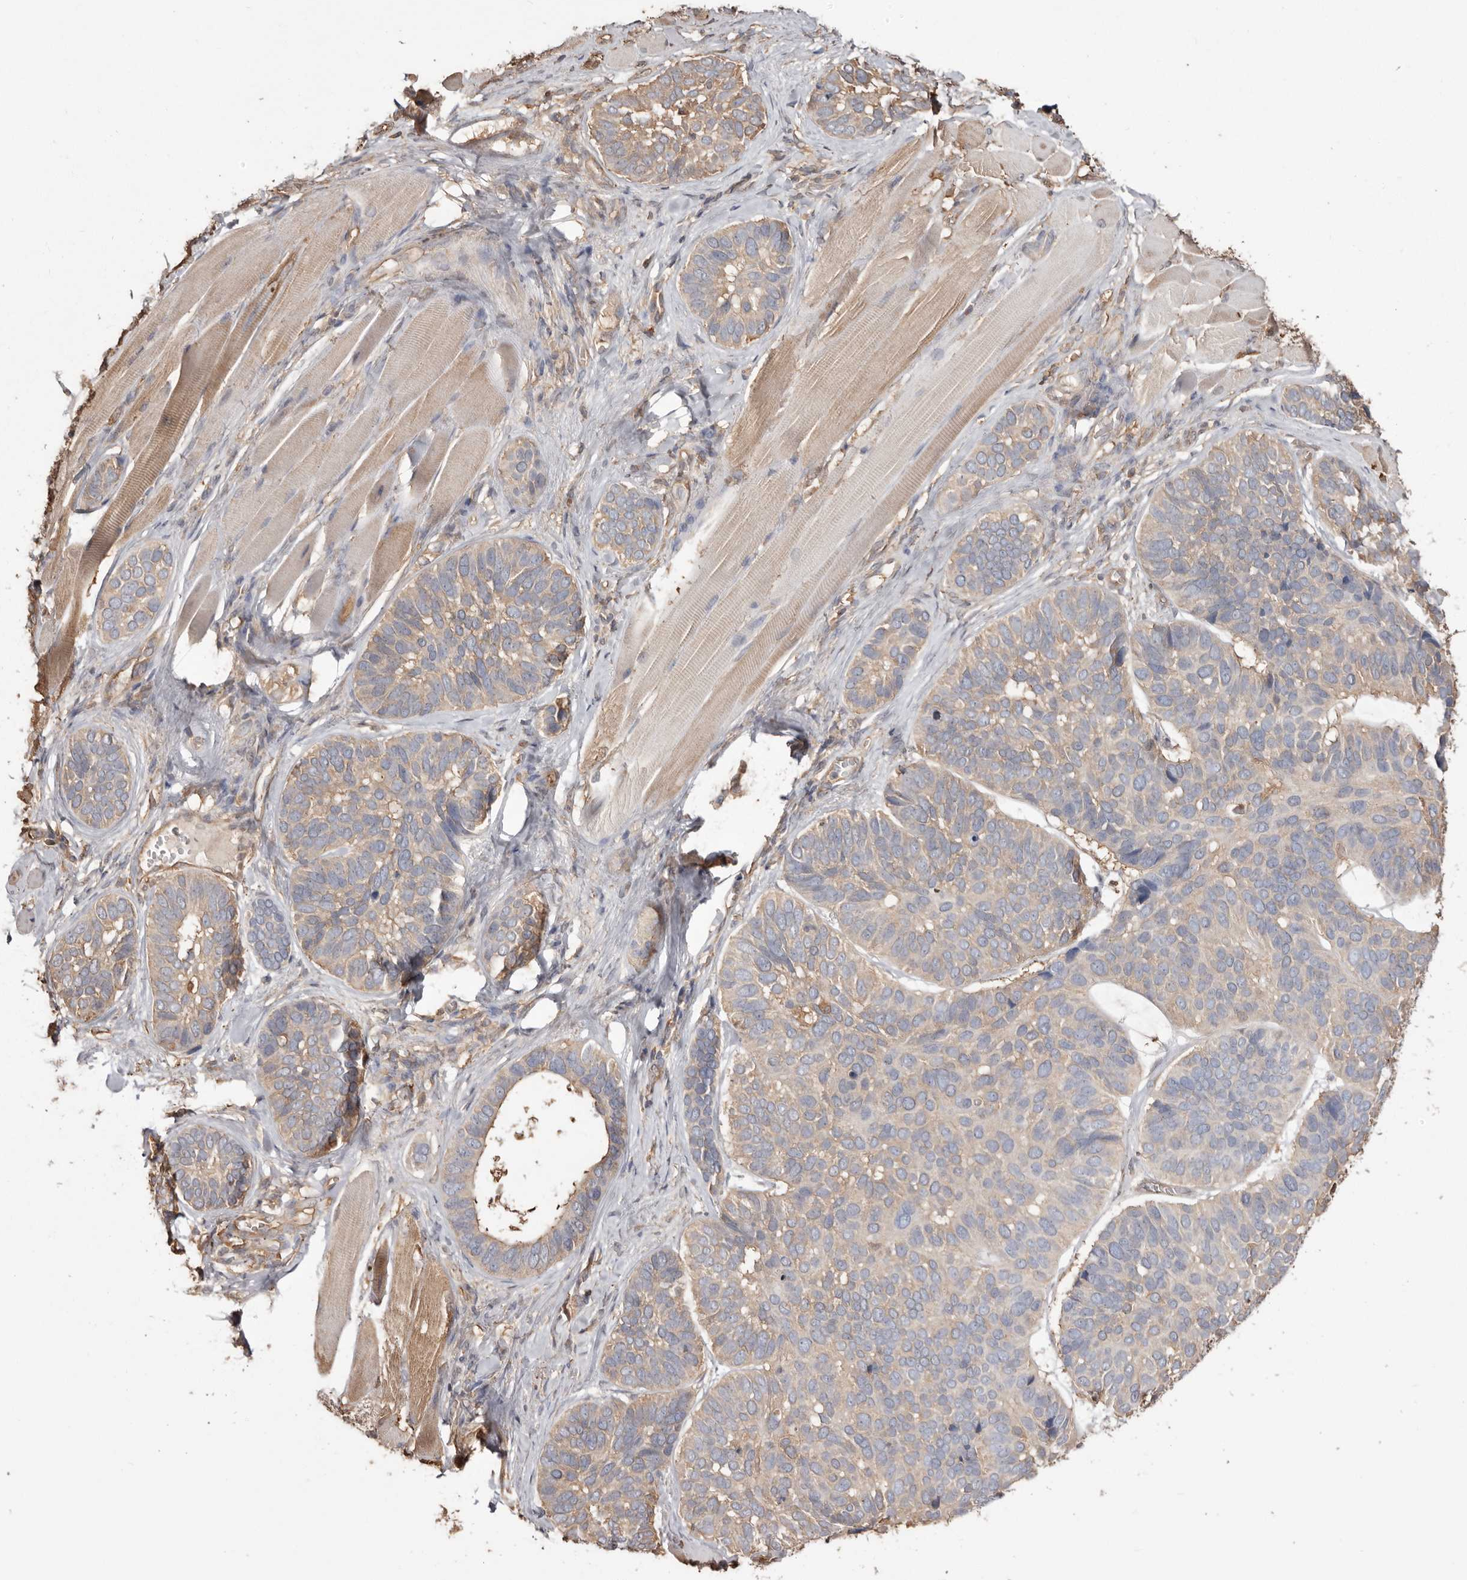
{"staining": {"intensity": "moderate", "quantity": "25%-75%", "location": "cytoplasmic/membranous"}, "tissue": "skin cancer", "cell_type": "Tumor cells", "image_type": "cancer", "snomed": [{"axis": "morphology", "description": "Basal cell carcinoma"}, {"axis": "topography", "description": "Skin"}], "caption": "Brown immunohistochemical staining in human basal cell carcinoma (skin) displays moderate cytoplasmic/membranous positivity in approximately 25%-75% of tumor cells.", "gene": "PKM", "patient": {"sex": "male", "age": 62}}